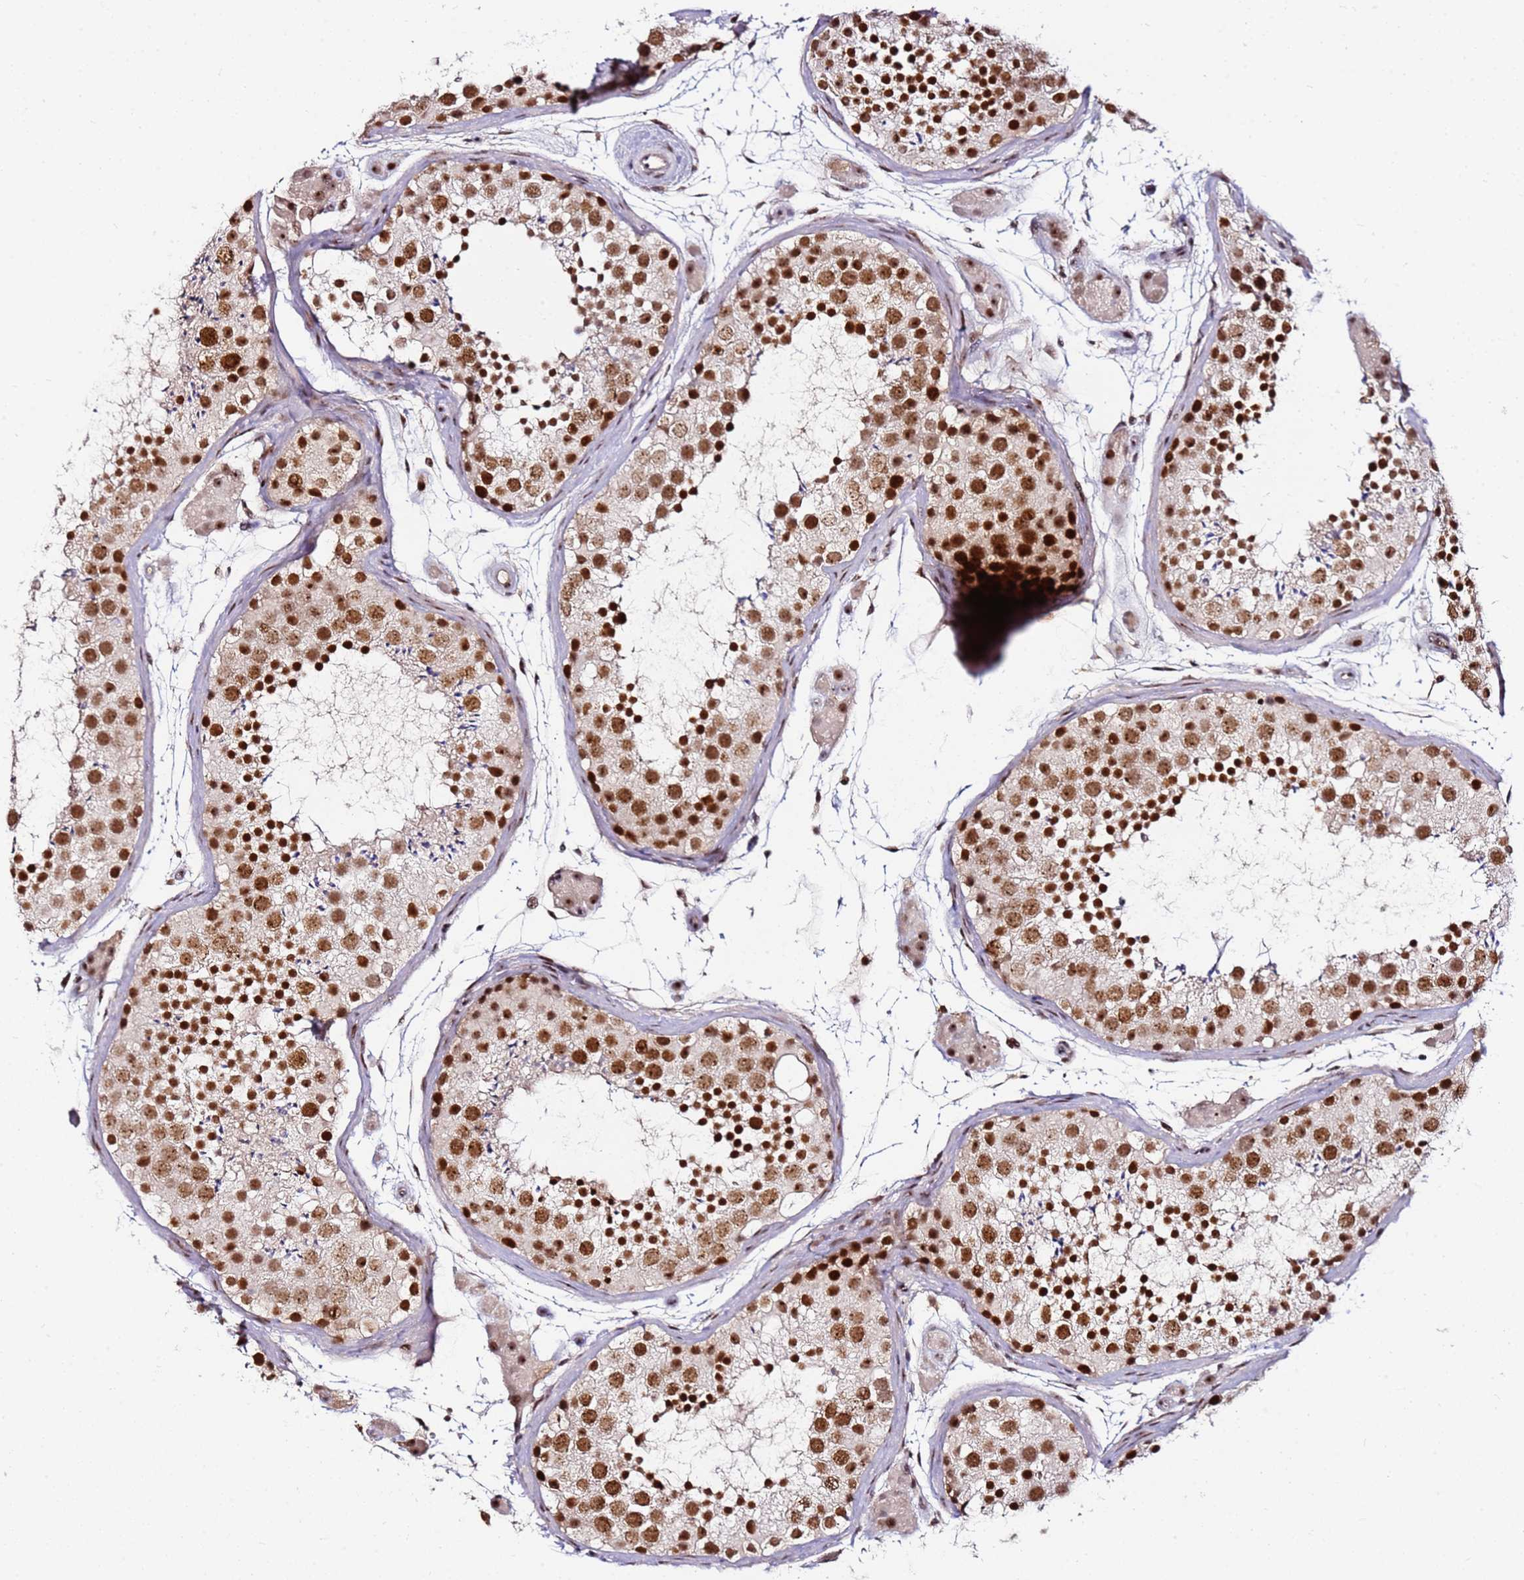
{"staining": {"intensity": "strong", "quantity": ">75%", "location": "nuclear"}, "tissue": "testis", "cell_type": "Cells in seminiferous ducts", "image_type": "normal", "snomed": [{"axis": "morphology", "description": "Normal tissue, NOS"}, {"axis": "topography", "description": "Testis"}], "caption": "High-power microscopy captured an immunohistochemistry (IHC) image of normal testis, revealing strong nuclear positivity in approximately >75% of cells in seminiferous ducts.", "gene": "FCF1", "patient": {"sex": "male", "age": 41}}